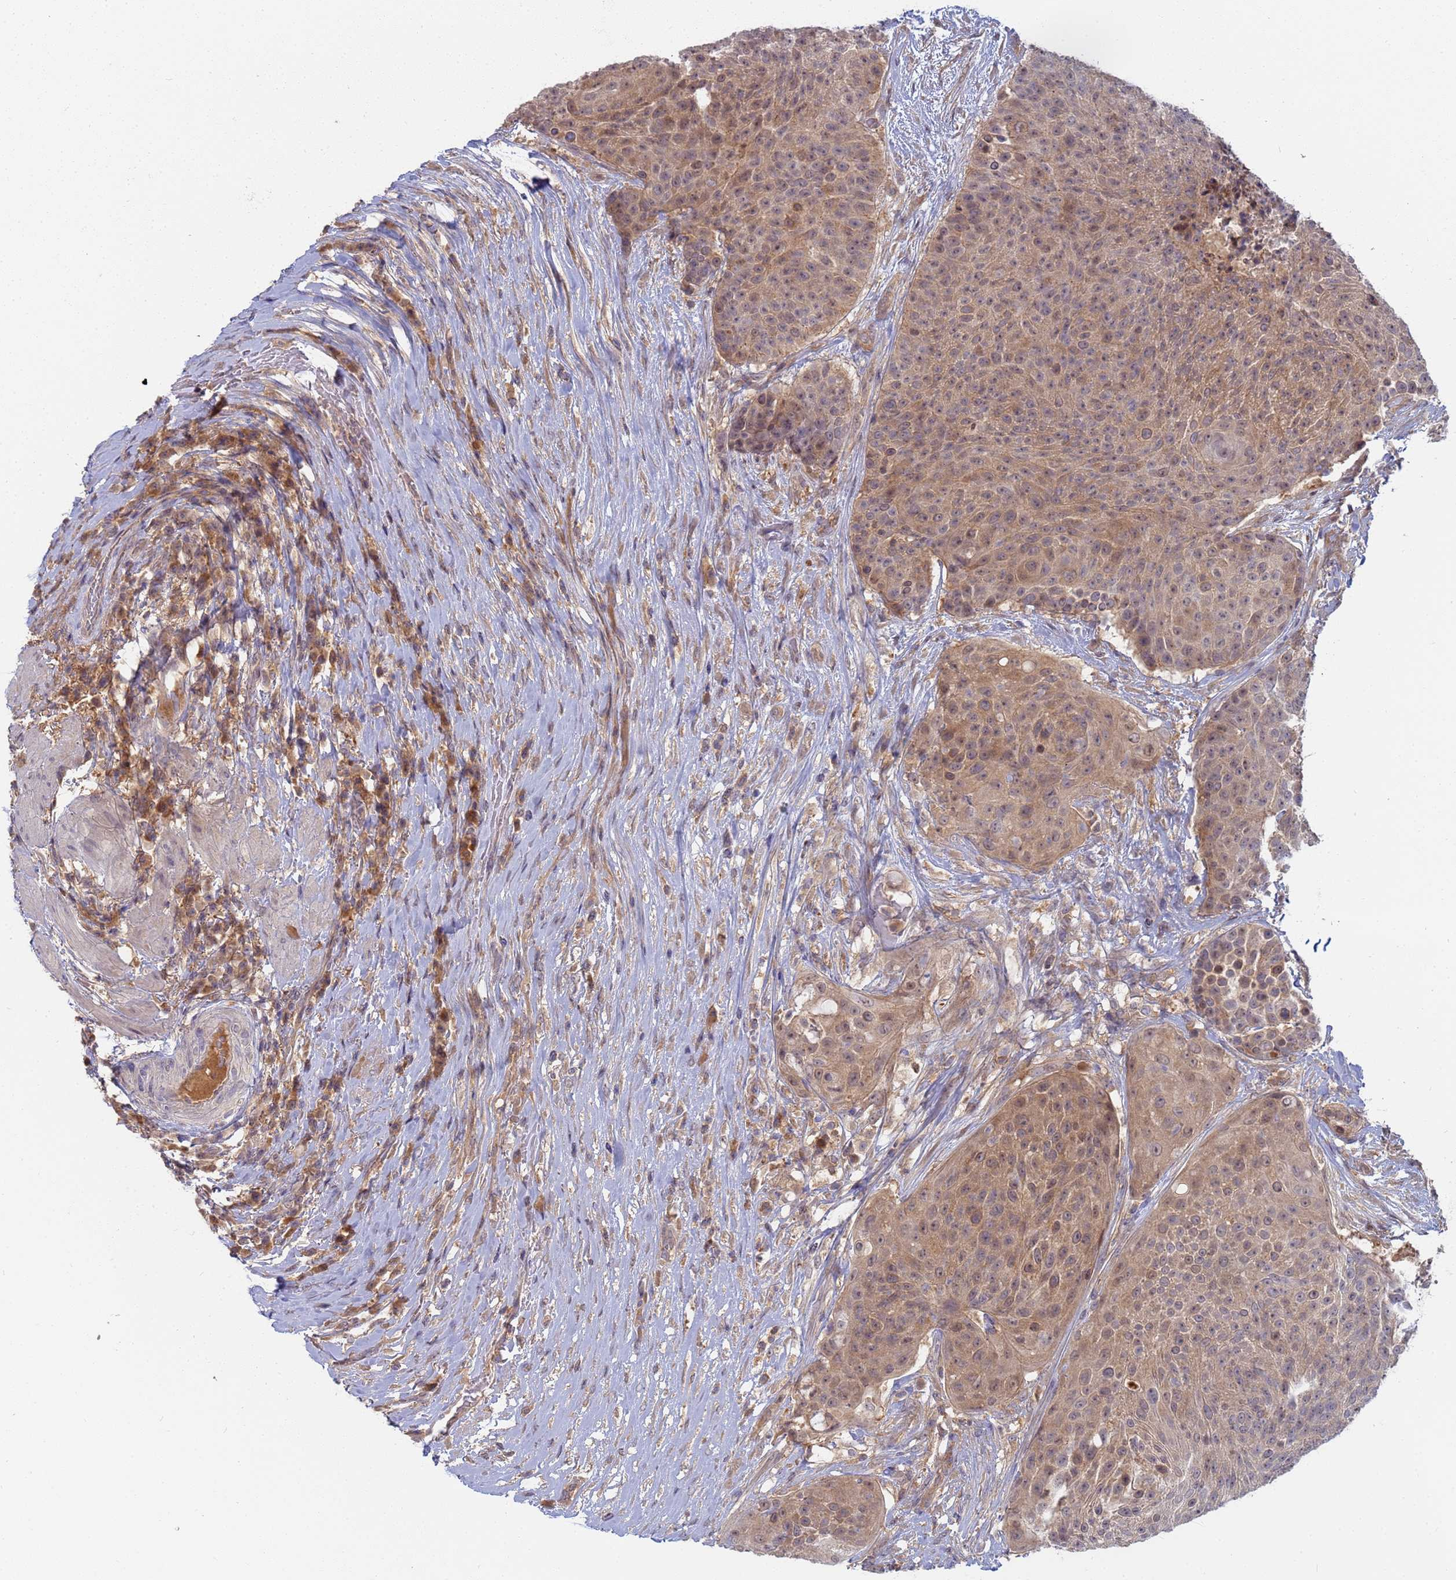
{"staining": {"intensity": "moderate", "quantity": ">75%", "location": "cytoplasmic/membranous,nuclear"}, "tissue": "urothelial cancer", "cell_type": "Tumor cells", "image_type": "cancer", "snomed": [{"axis": "morphology", "description": "Urothelial carcinoma, High grade"}, {"axis": "topography", "description": "Urinary bladder"}], "caption": "Immunohistochemical staining of human urothelial cancer exhibits medium levels of moderate cytoplasmic/membranous and nuclear expression in about >75% of tumor cells. (IHC, brightfield microscopy, high magnification).", "gene": "SHARPIN", "patient": {"sex": "female", "age": 63}}